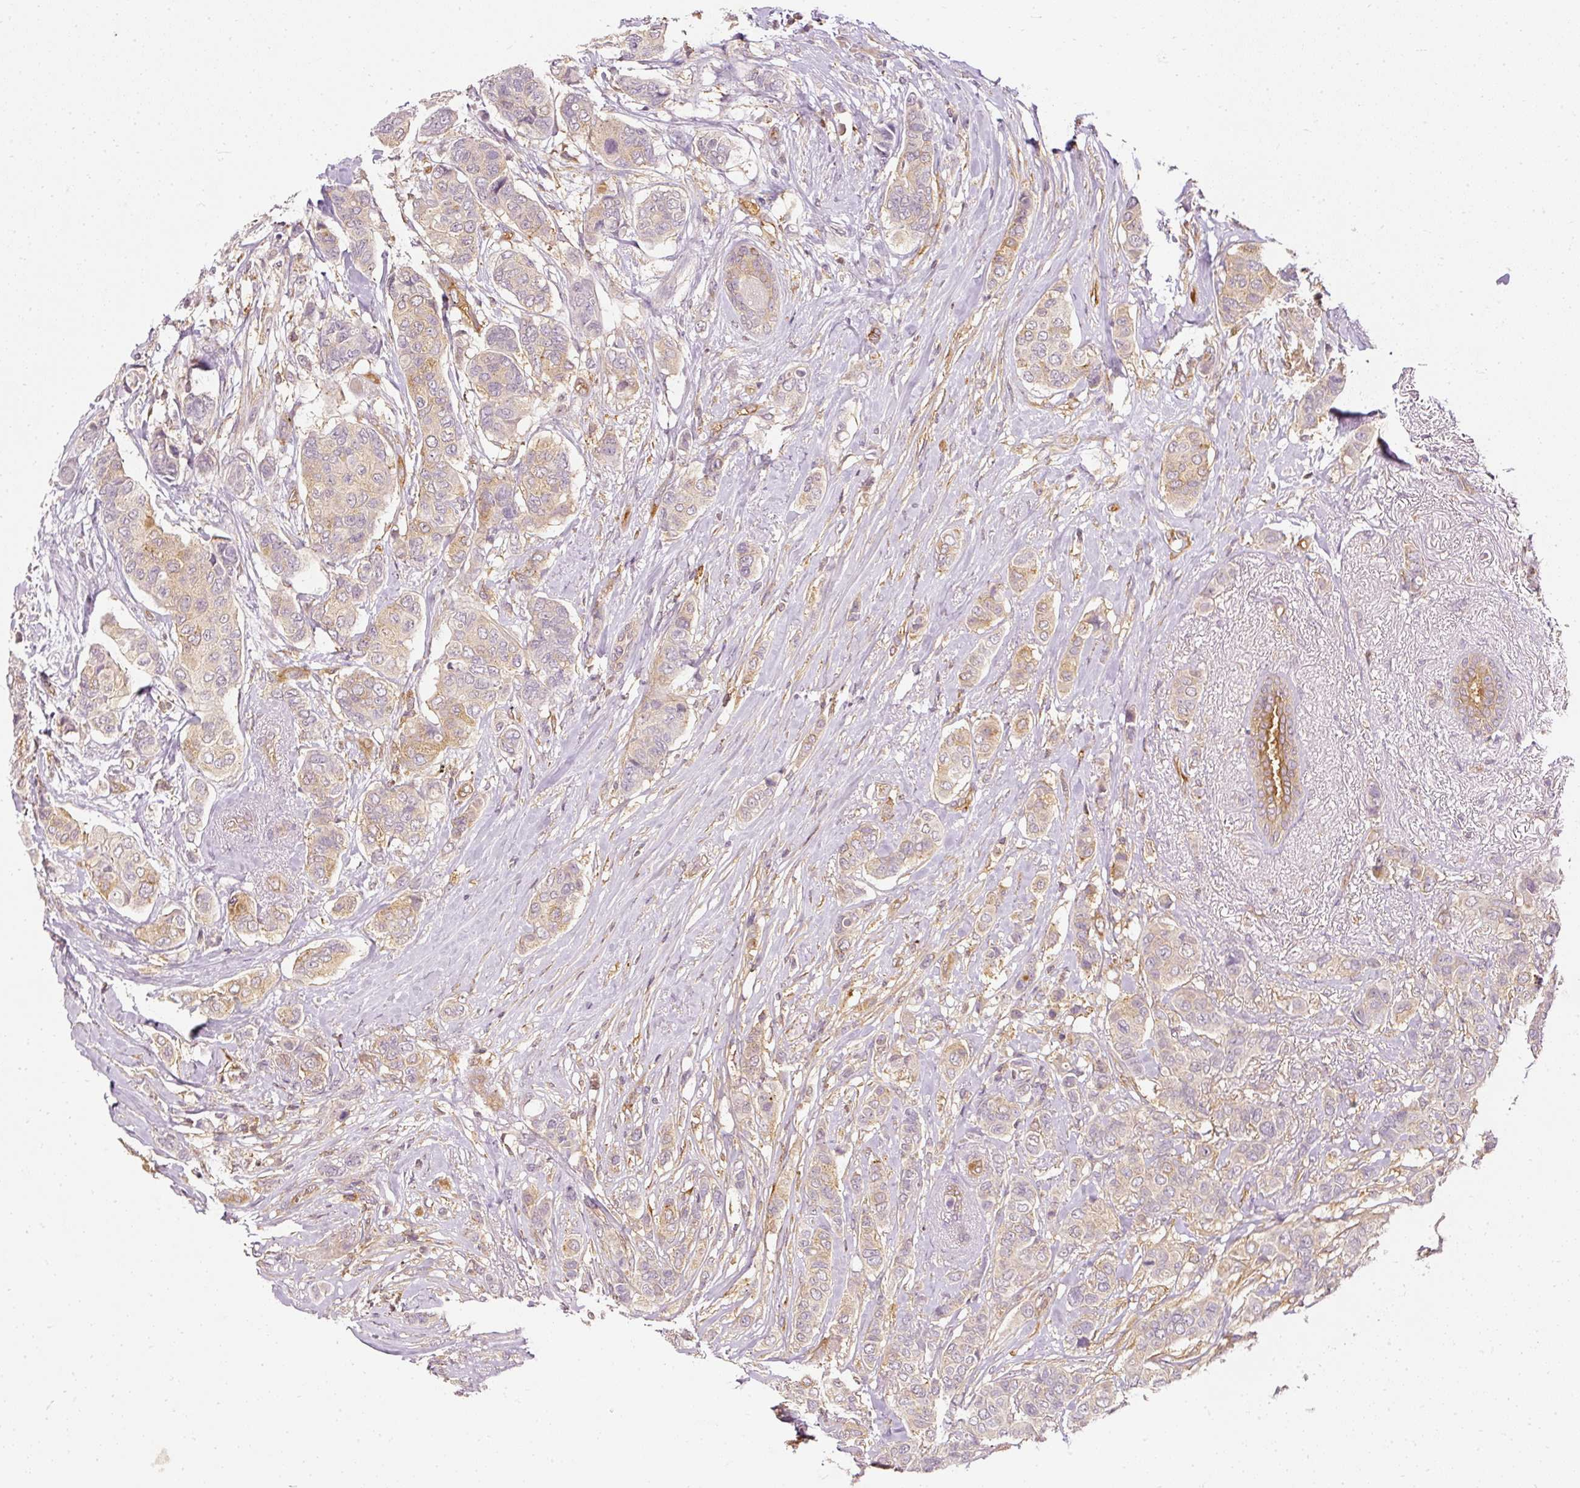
{"staining": {"intensity": "weak", "quantity": "25%-75%", "location": "cytoplasmic/membranous"}, "tissue": "breast cancer", "cell_type": "Tumor cells", "image_type": "cancer", "snomed": [{"axis": "morphology", "description": "Lobular carcinoma"}, {"axis": "topography", "description": "Breast"}], "caption": "Protein staining of breast cancer tissue demonstrates weak cytoplasmic/membranous expression in about 25%-75% of tumor cells. The protein of interest is stained brown, and the nuclei are stained in blue (DAB (3,3'-diaminobenzidine) IHC with brightfield microscopy, high magnification).", "gene": "ARMH3", "patient": {"sex": "female", "age": 51}}